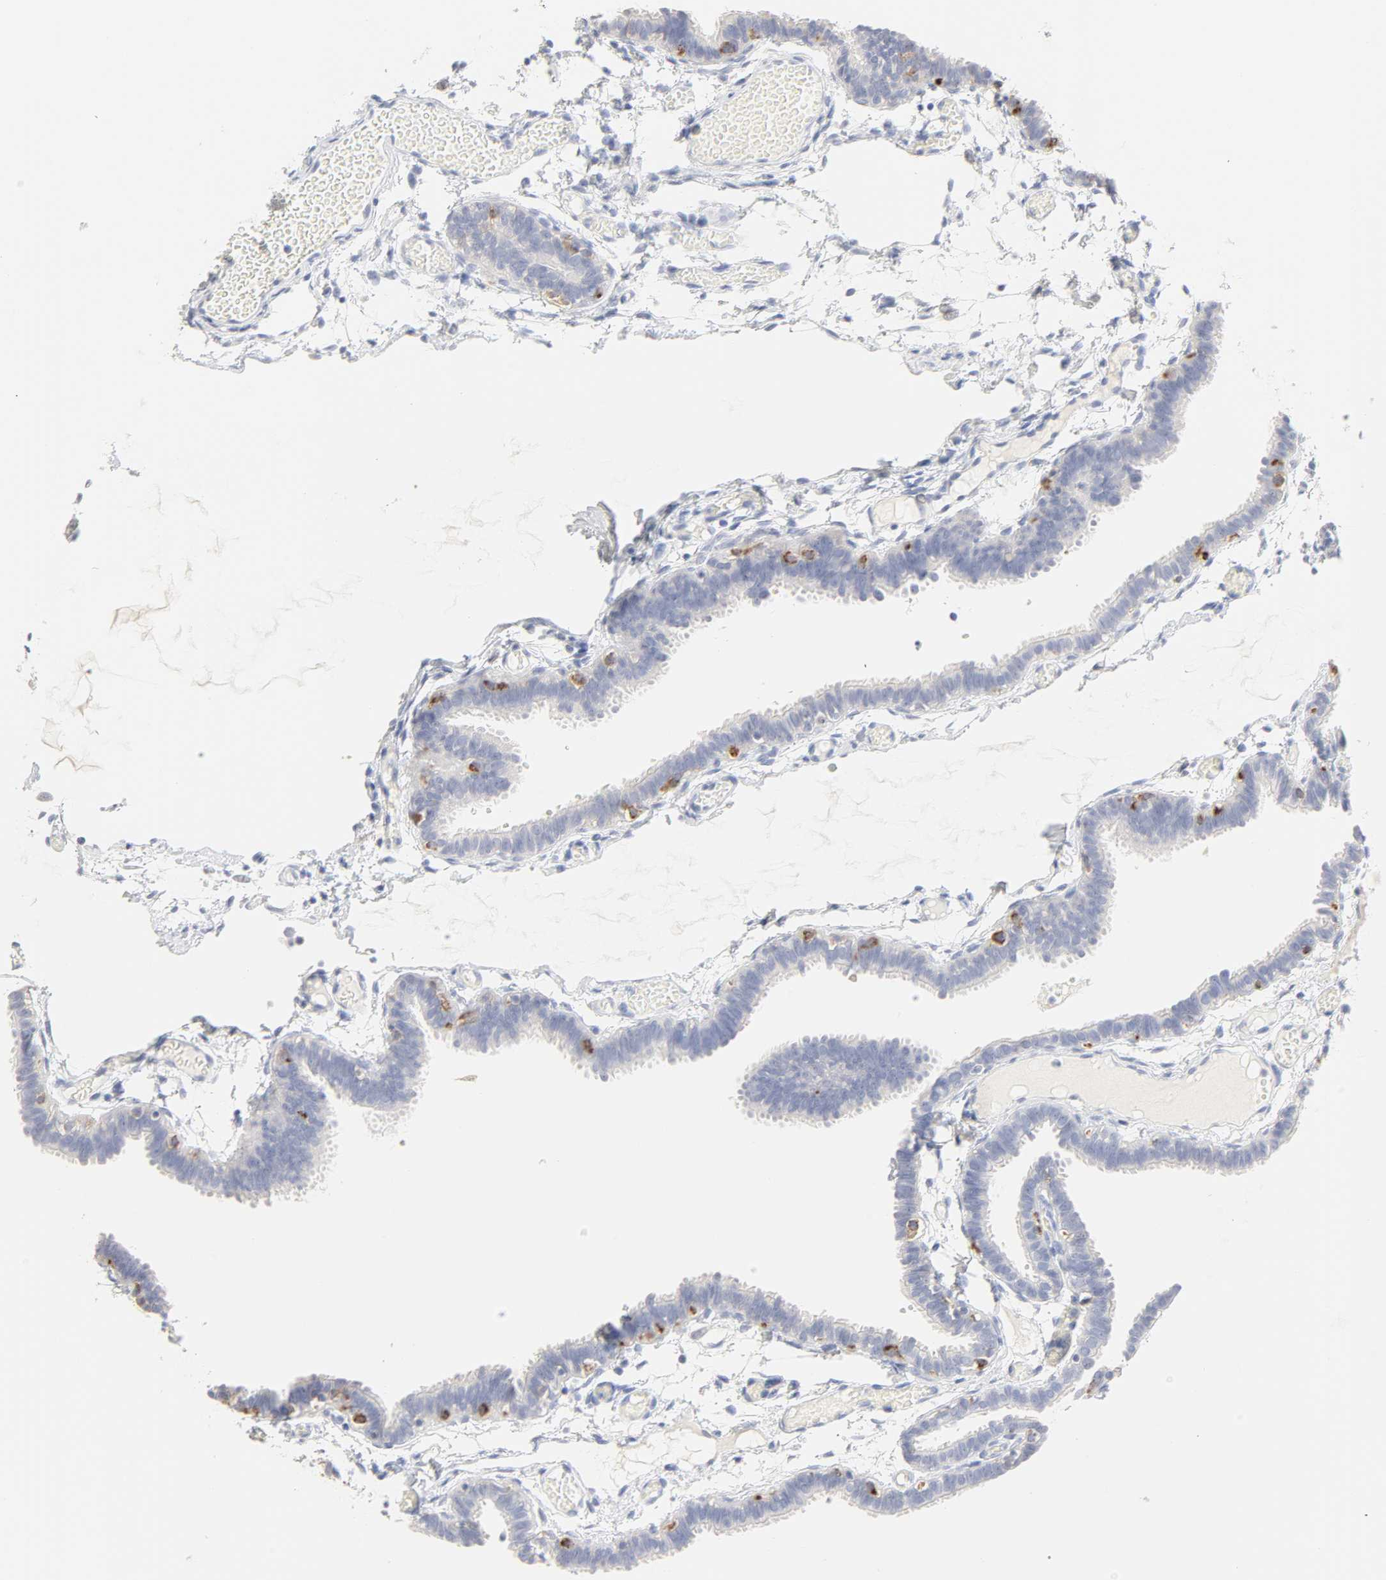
{"staining": {"intensity": "strong", "quantity": "<25%", "location": "cytoplasmic/membranous"}, "tissue": "fallopian tube", "cell_type": "Glandular cells", "image_type": "normal", "snomed": [{"axis": "morphology", "description": "Normal tissue, NOS"}, {"axis": "topography", "description": "Fallopian tube"}], "caption": "IHC of benign fallopian tube reveals medium levels of strong cytoplasmic/membranous staining in about <25% of glandular cells.", "gene": "FCGBP", "patient": {"sex": "female", "age": 29}}